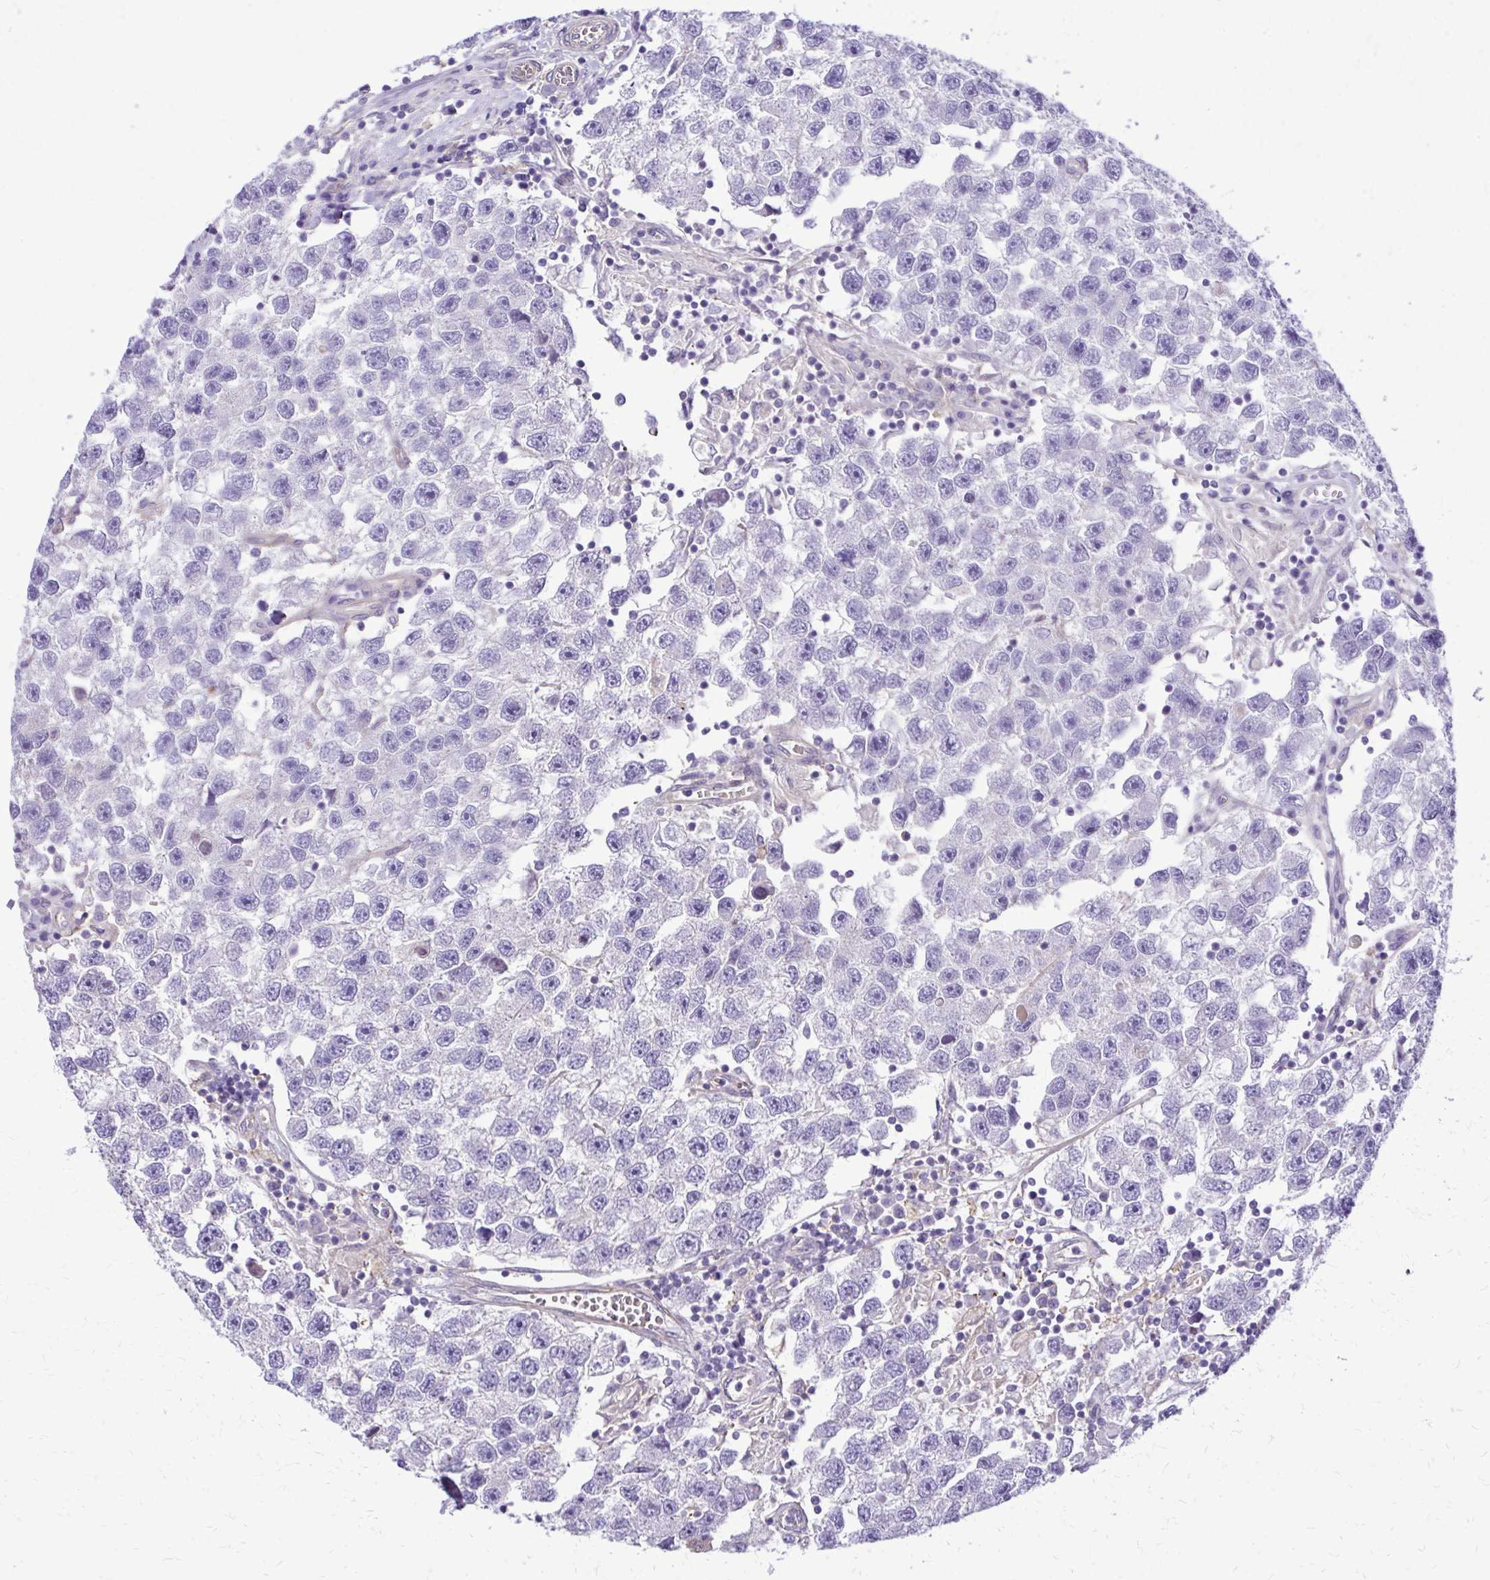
{"staining": {"intensity": "negative", "quantity": "none", "location": "none"}, "tissue": "testis cancer", "cell_type": "Tumor cells", "image_type": "cancer", "snomed": [{"axis": "morphology", "description": "Seminoma, NOS"}, {"axis": "topography", "description": "Testis"}], "caption": "Testis seminoma stained for a protein using immunohistochemistry (IHC) reveals no staining tumor cells.", "gene": "RUNDC3B", "patient": {"sex": "male", "age": 26}}